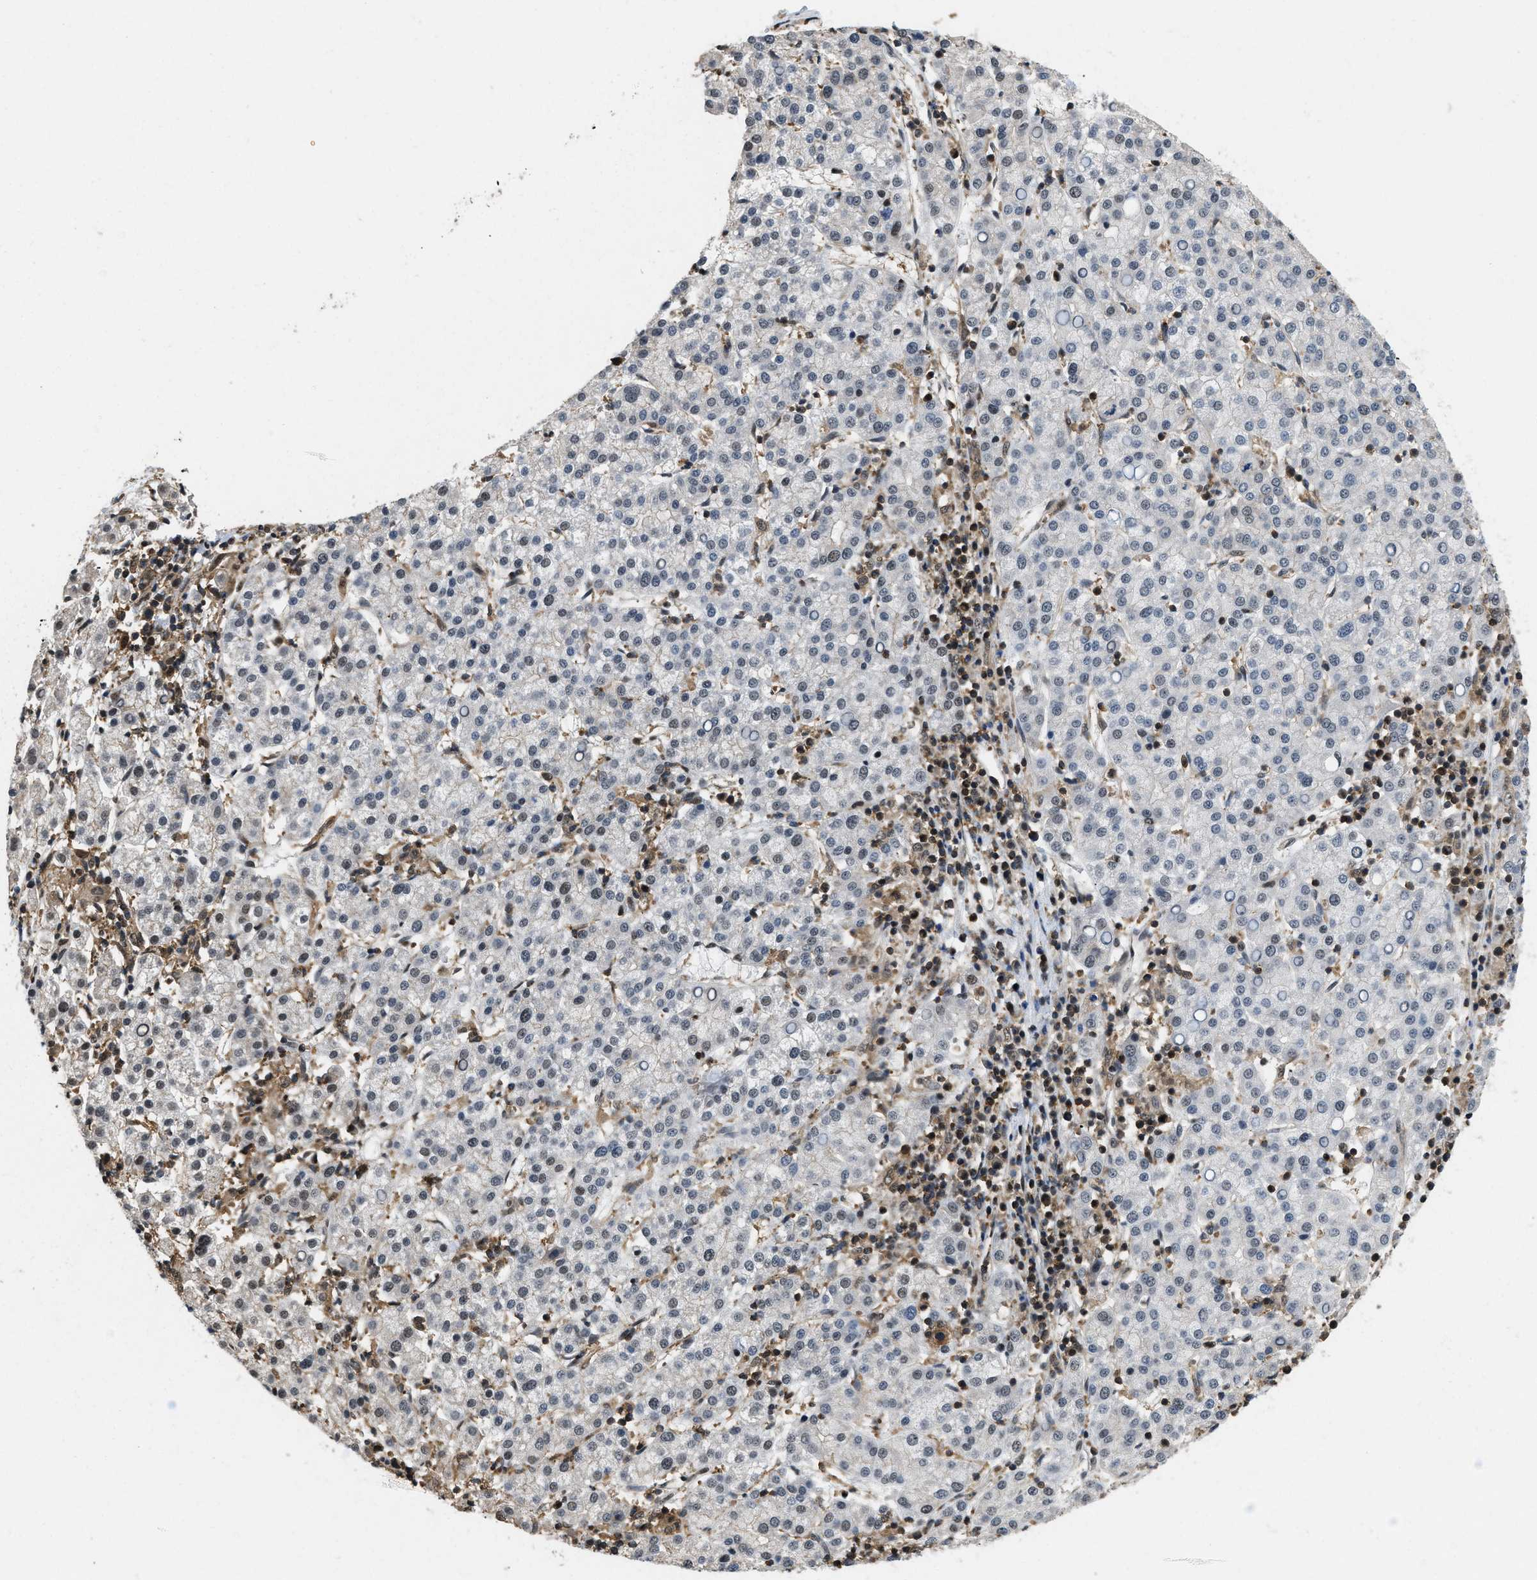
{"staining": {"intensity": "negative", "quantity": "none", "location": "none"}, "tissue": "liver cancer", "cell_type": "Tumor cells", "image_type": "cancer", "snomed": [{"axis": "morphology", "description": "Carcinoma, Hepatocellular, NOS"}, {"axis": "topography", "description": "Liver"}], "caption": "A high-resolution micrograph shows IHC staining of hepatocellular carcinoma (liver), which demonstrates no significant positivity in tumor cells.", "gene": "ATF7IP", "patient": {"sex": "female", "age": 58}}